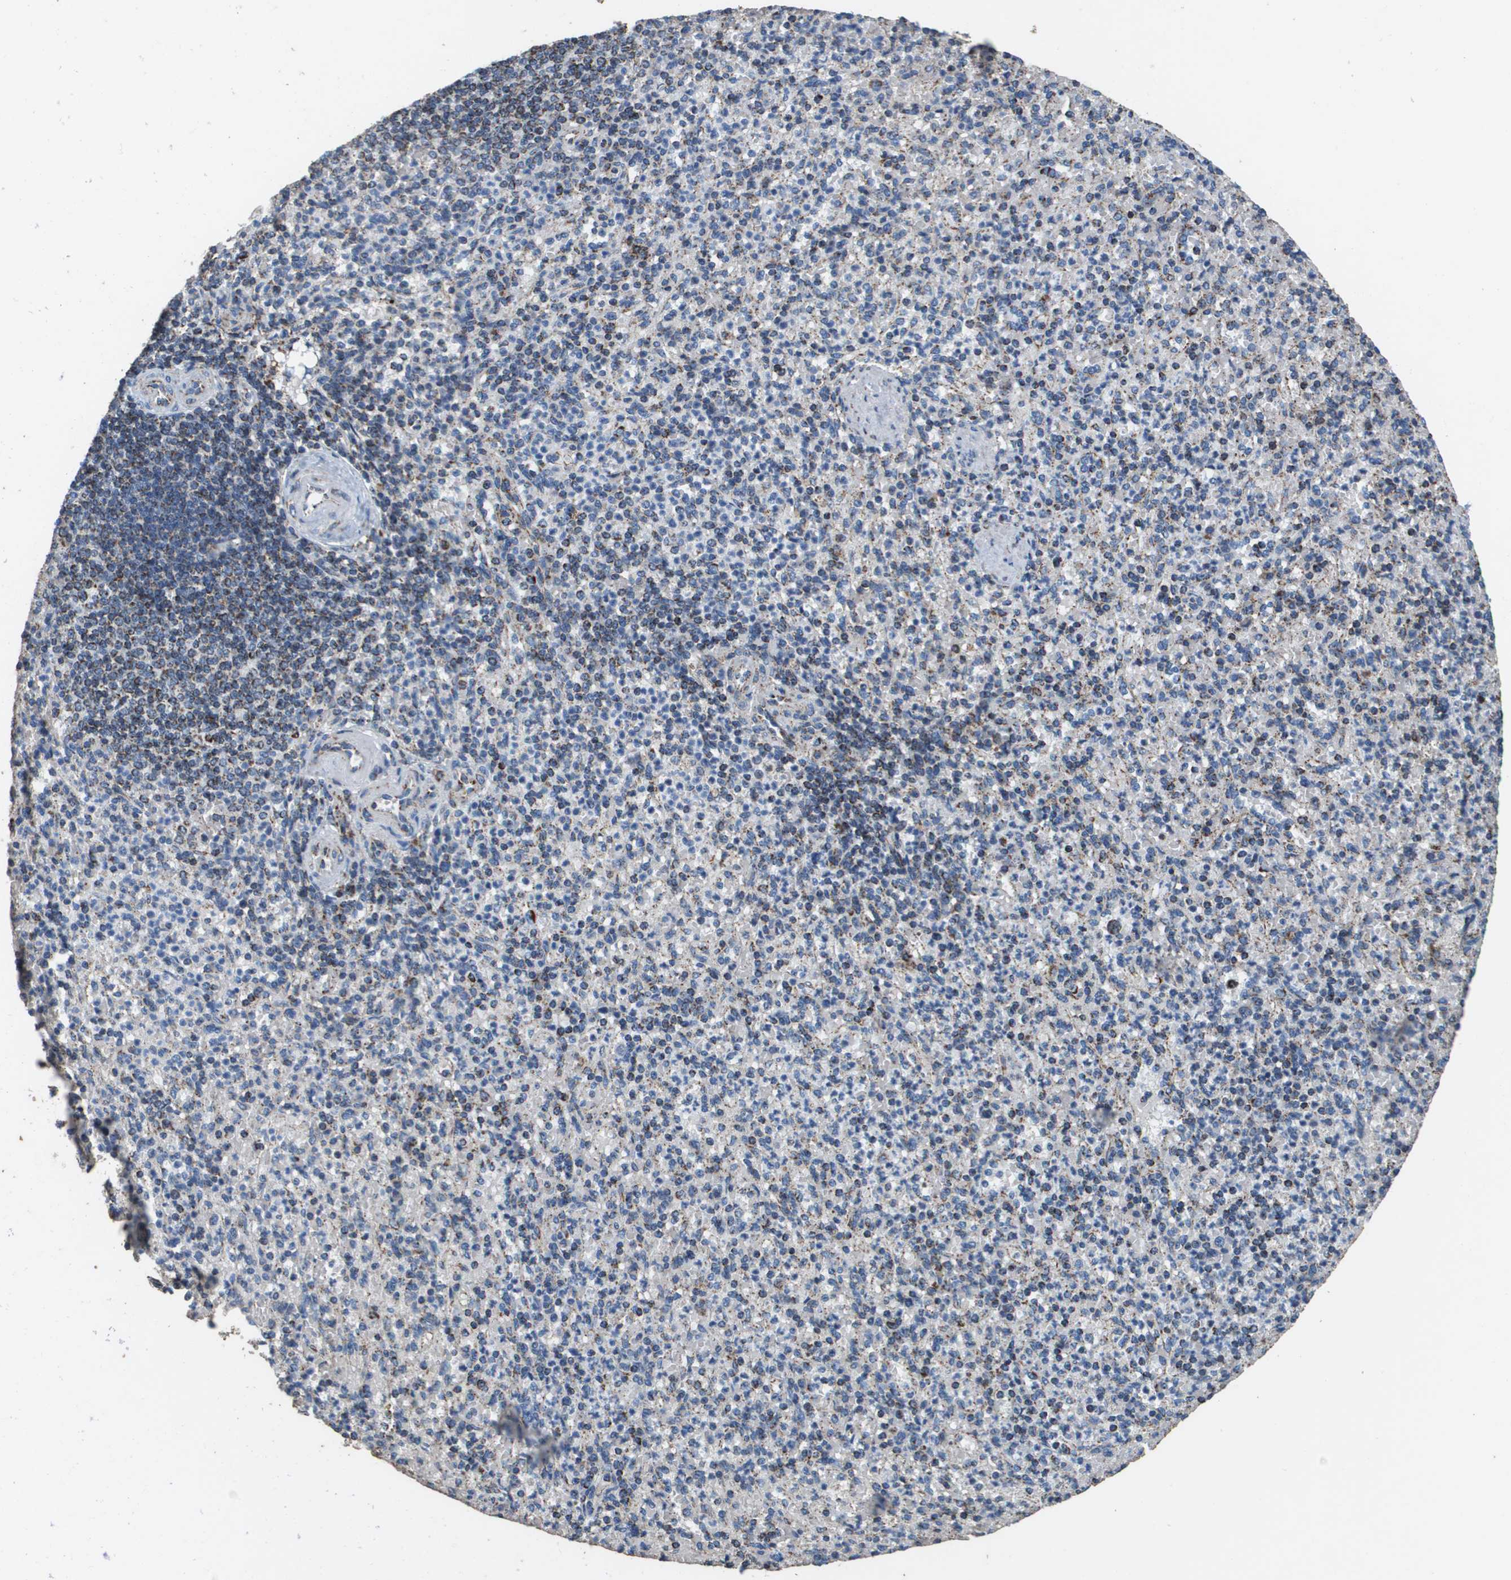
{"staining": {"intensity": "moderate", "quantity": "<25%", "location": "cytoplasmic/membranous"}, "tissue": "spleen", "cell_type": "Cells in red pulp", "image_type": "normal", "snomed": [{"axis": "morphology", "description": "Normal tissue, NOS"}, {"axis": "topography", "description": "Spleen"}], "caption": "A brown stain shows moderate cytoplasmic/membranous expression of a protein in cells in red pulp of benign human spleen.", "gene": "ATP5F1B", "patient": {"sex": "female", "age": 74}}